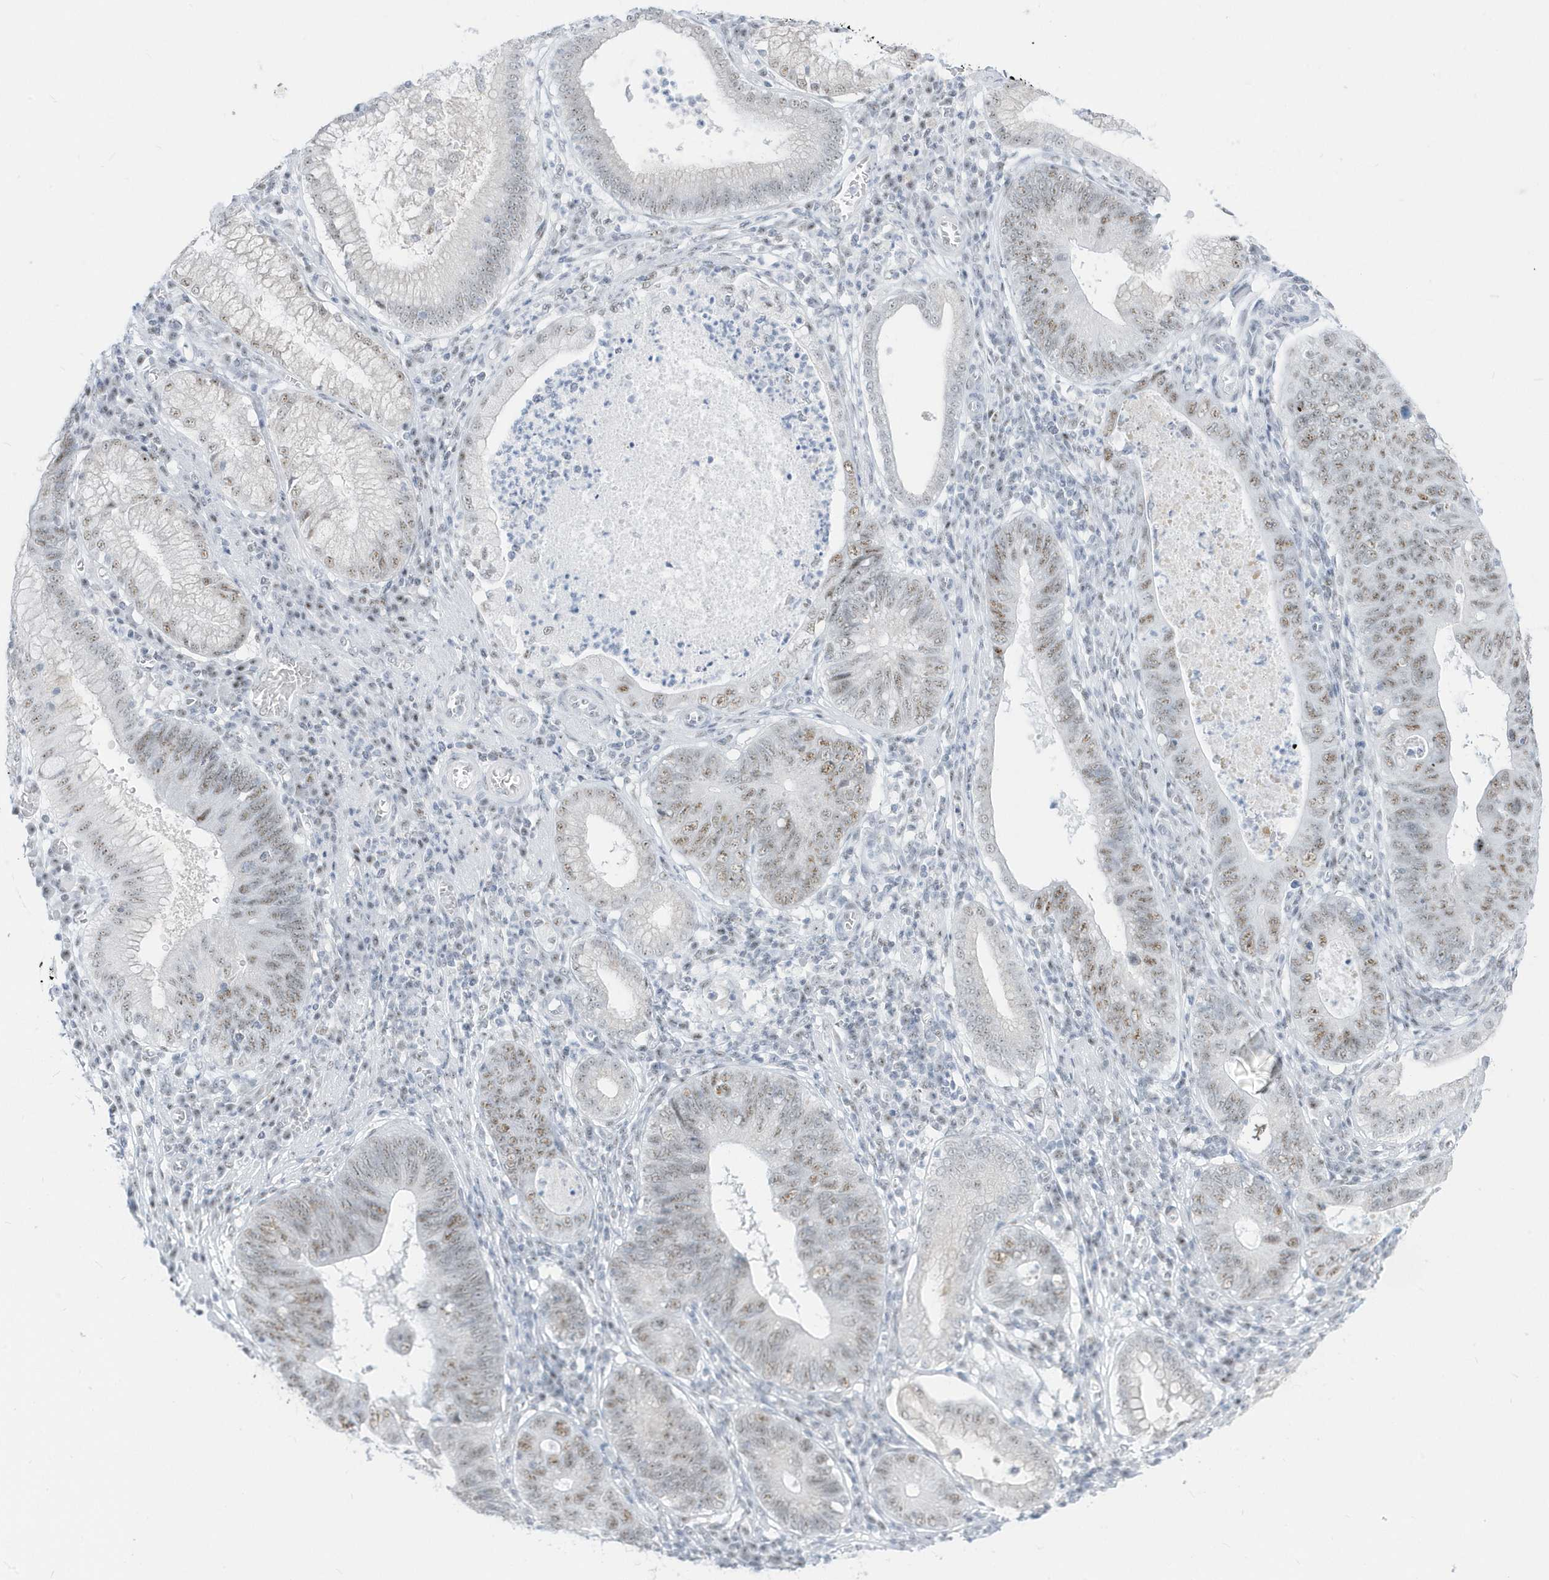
{"staining": {"intensity": "moderate", "quantity": ">75%", "location": "nuclear"}, "tissue": "stomach cancer", "cell_type": "Tumor cells", "image_type": "cancer", "snomed": [{"axis": "morphology", "description": "Adenocarcinoma, NOS"}, {"axis": "topography", "description": "Stomach"}], "caption": "The image demonstrates staining of adenocarcinoma (stomach), revealing moderate nuclear protein positivity (brown color) within tumor cells. The staining is performed using DAB brown chromogen to label protein expression. The nuclei are counter-stained blue using hematoxylin.", "gene": "PLEKHN1", "patient": {"sex": "male", "age": 59}}